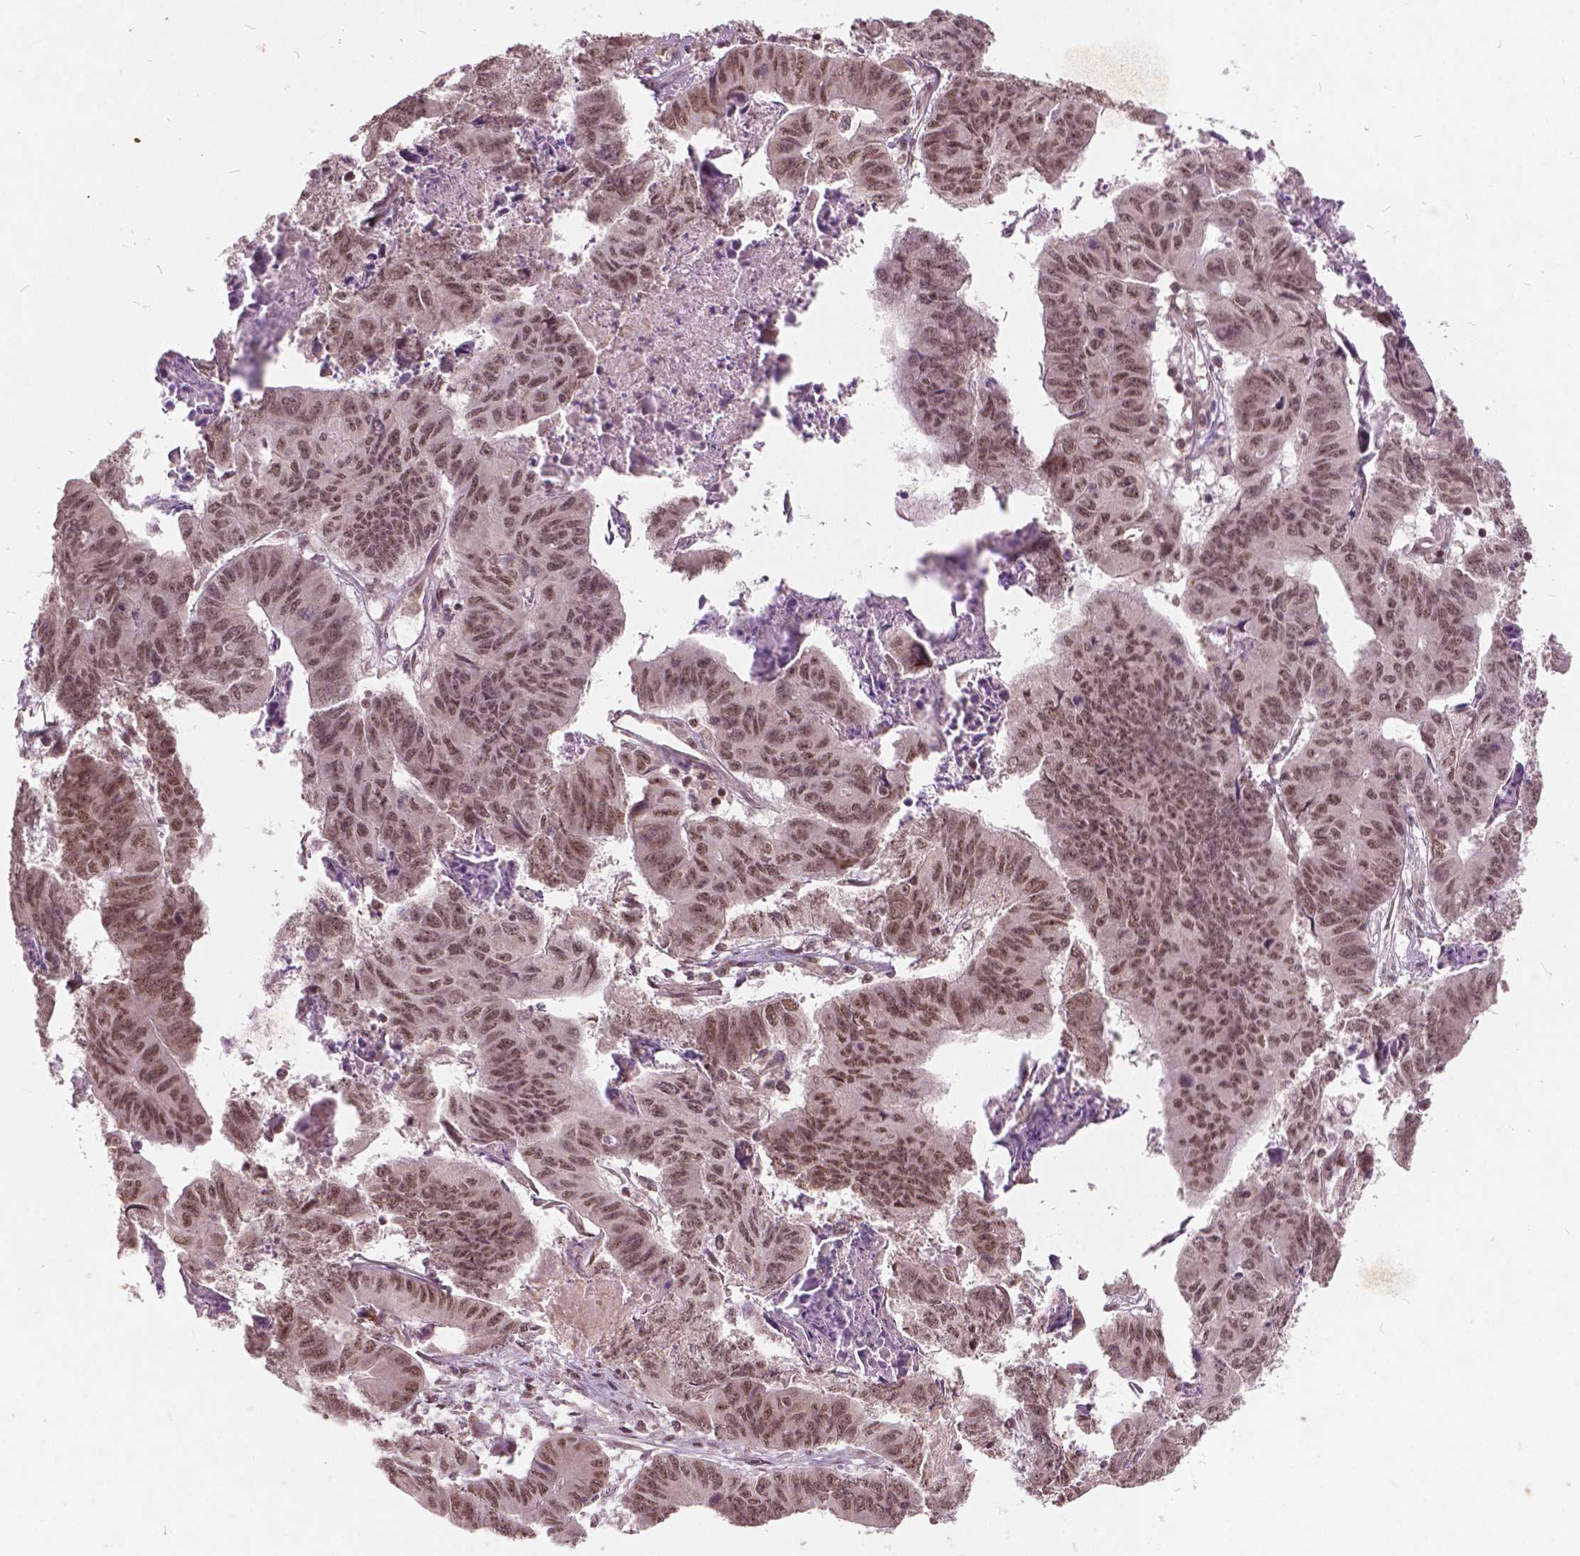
{"staining": {"intensity": "moderate", "quantity": ">75%", "location": "nuclear"}, "tissue": "stomach cancer", "cell_type": "Tumor cells", "image_type": "cancer", "snomed": [{"axis": "morphology", "description": "Adenocarcinoma, NOS"}, {"axis": "topography", "description": "Stomach, lower"}], "caption": "Human stomach cancer stained for a protein (brown) demonstrates moderate nuclear positive positivity in about >75% of tumor cells.", "gene": "GPS2", "patient": {"sex": "male", "age": 77}}